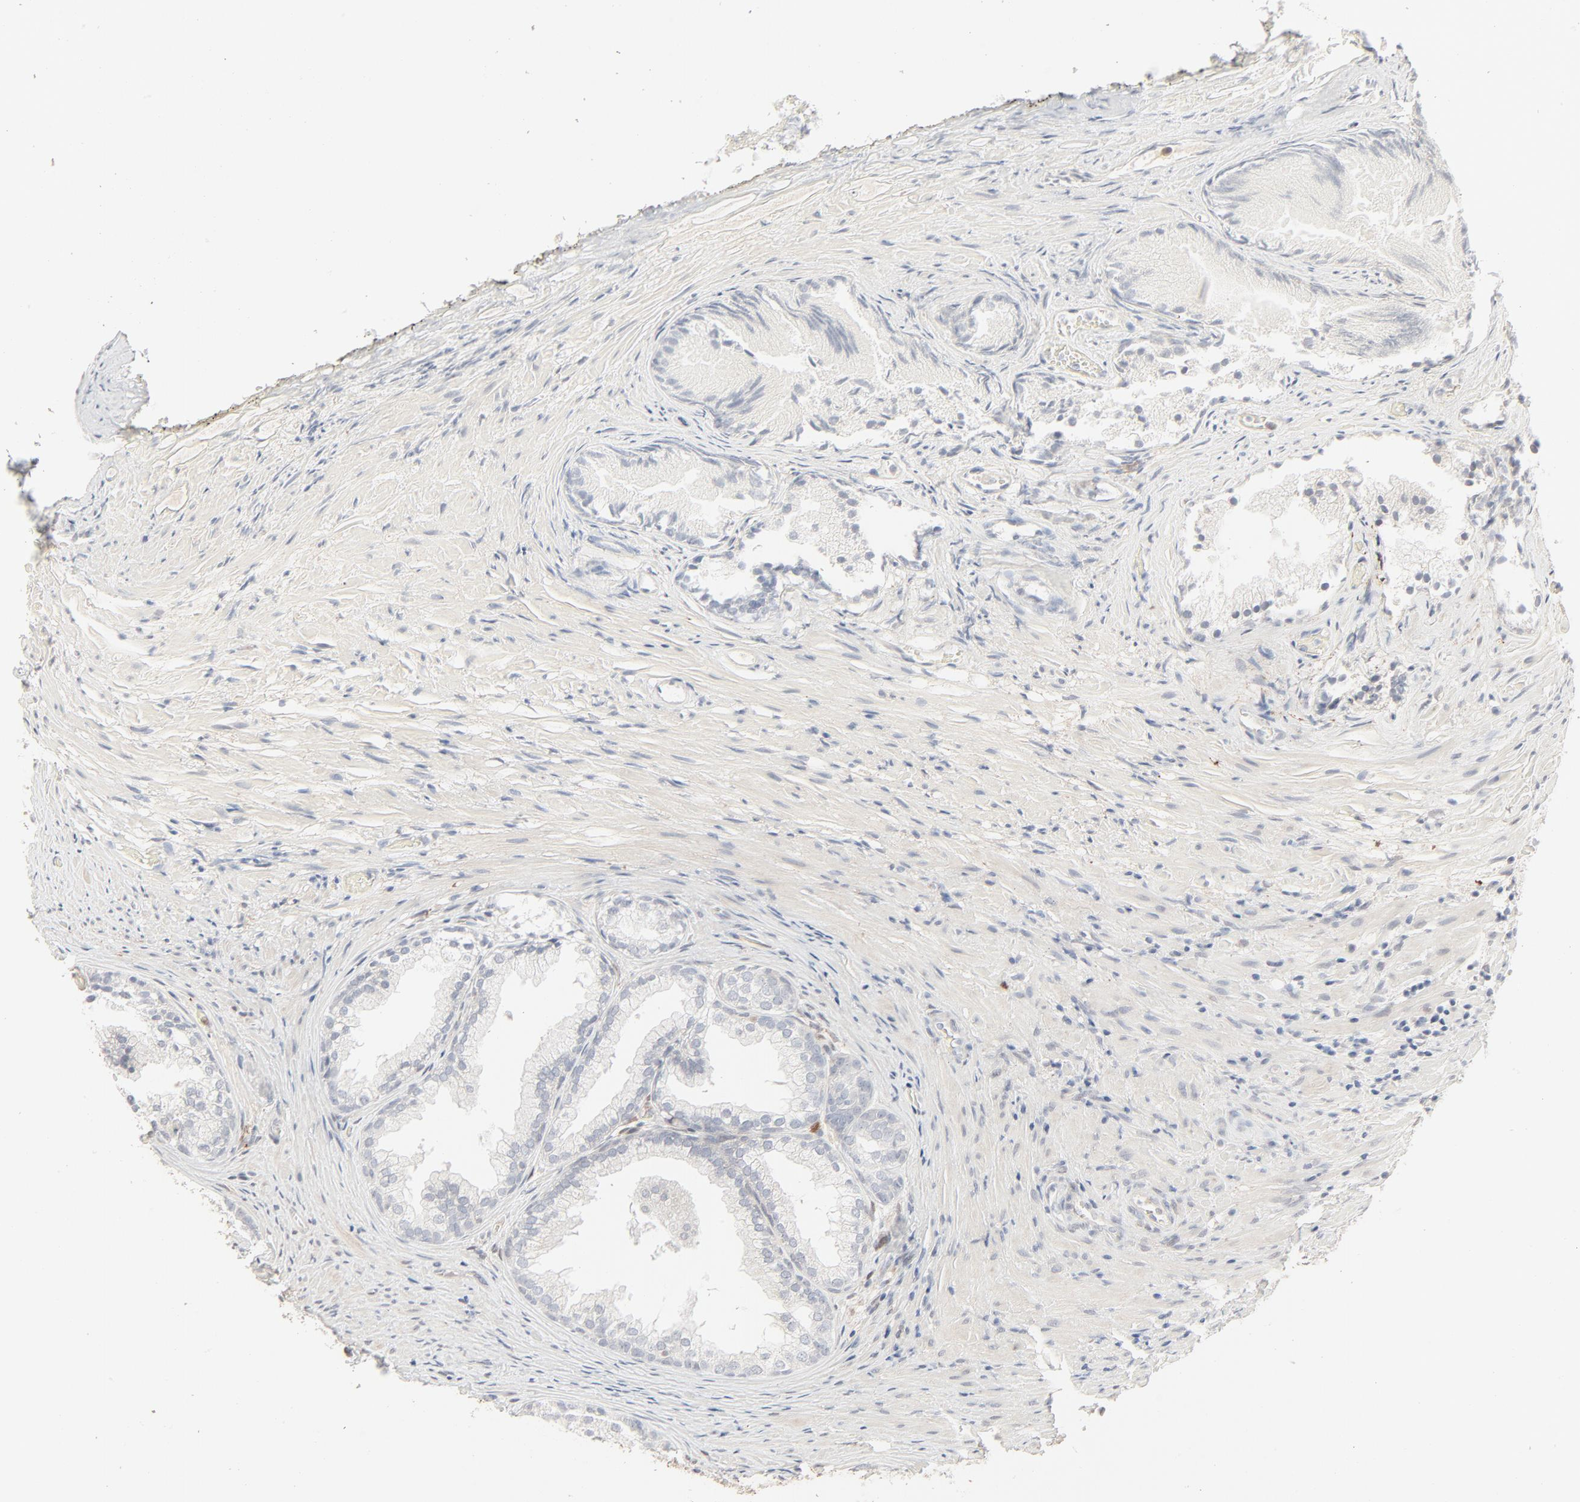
{"staining": {"intensity": "negative", "quantity": "none", "location": "none"}, "tissue": "prostate", "cell_type": "Glandular cells", "image_type": "normal", "snomed": [{"axis": "morphology", "description": "Normal tissue, NOS"}, {"axis": "topography", "description": "Prostate"}], "caption": "High power microscopy micrograph of an immunohistochemistry micrograph of benign prostate, revealing no significant staining in glandular cells. (DAB immunohistochemistry (IHC) with hematoxylin counter stain).", "gene": "LGALS2", "patient": {"sex": "male", "age": 76}}